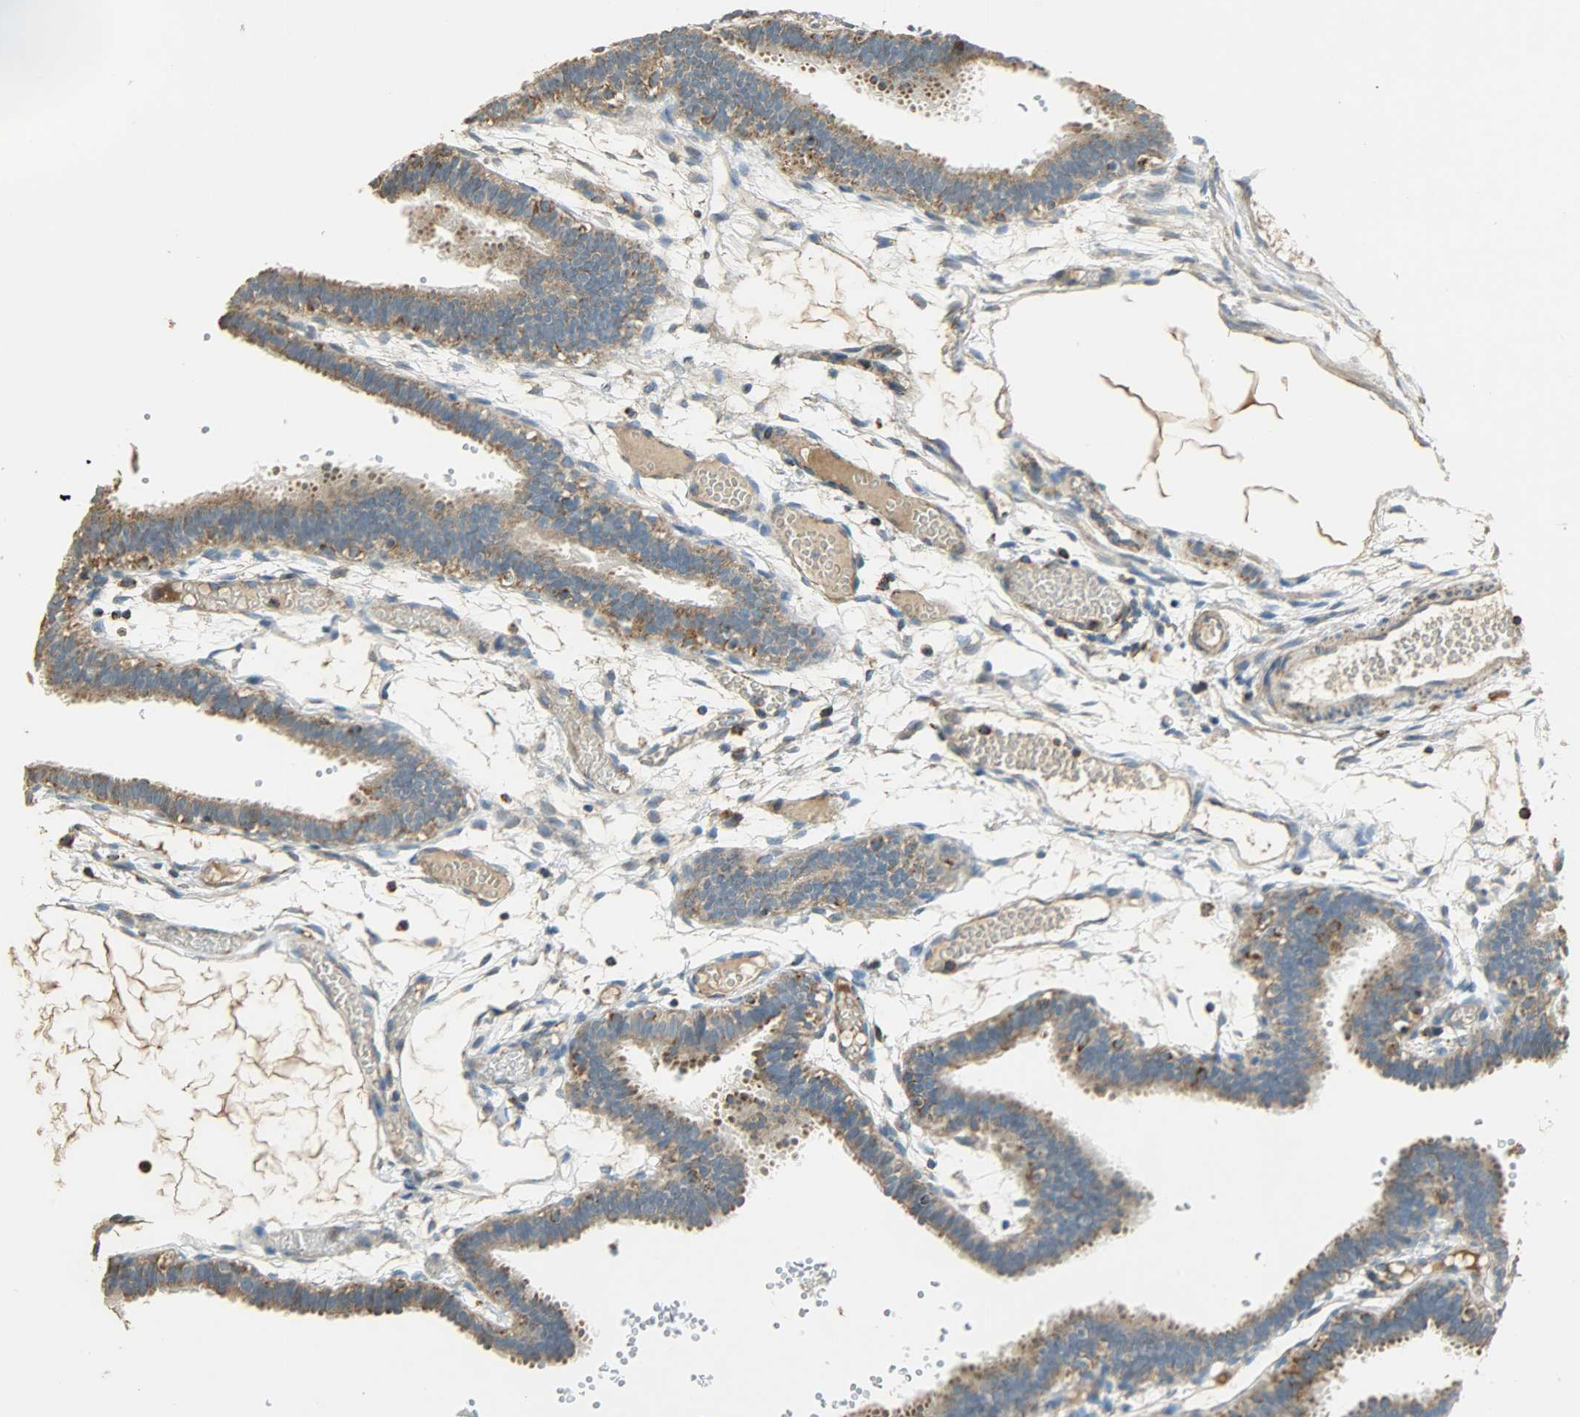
{"staining": {"intensity": "strong", "quantity": ">75%", "location": "cytoplasmic/membranous"}, "tissue": "fallopian tube", "cell_type": "Glandular cells", "image_type": "normal", "snomed": [{"axis": "morphology", "description": "Normal tissue, NOS"}, {"axis": "topography", "description": "Fallopian tube"}], "caption": "Strong cytoplasmic/membranous staining for a protein is seen in about >75% of glandular cells of benign fallopian tube using IHC.", "gene": "HDHD5", "patient": {"sex": "female", "age": 29}}